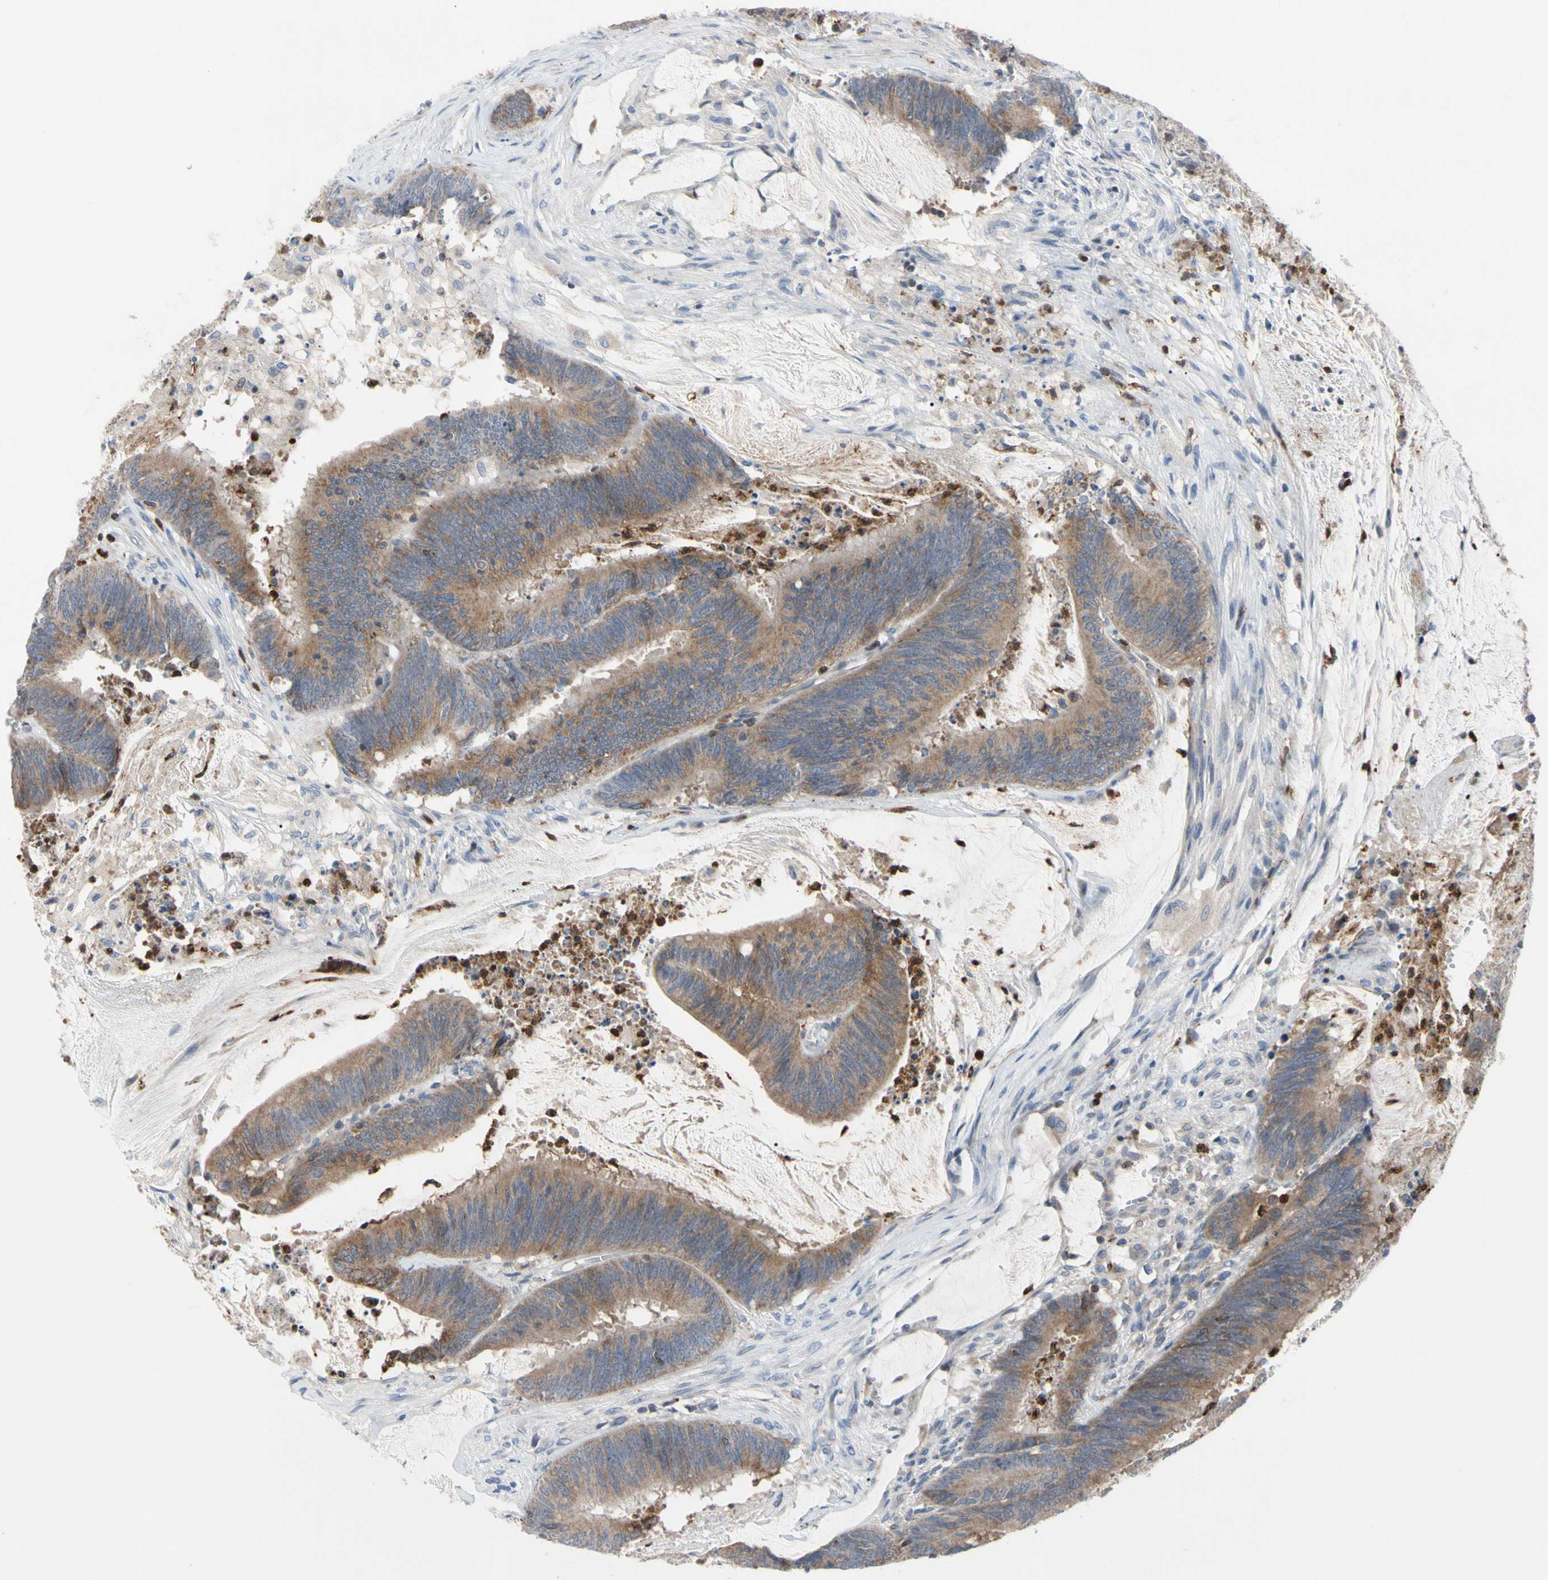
{"staining": {"intensity": "moderate", "quantity": ">75%", "location": "cytoplasmic/membranous"}, "tissue": "colorectal cancer", "cell_type": "Tumor cells", "image_type": "cancer", "snomed": [{"axis": "morphology", "description": "Adenocarcinoma, NOS"}, {"axis": "topography", "description": "Rectum"}], "caption": "Immunohistochemical staining of human adenocarcinoma (colorectal) reveals medium levels of moderate cytoplasmic/membranous protein expression in about >75% of tumor cells. Nuclei are stained in blue.", "gene": "MCL1", "patient": {"sex": "female", "age": 66}}